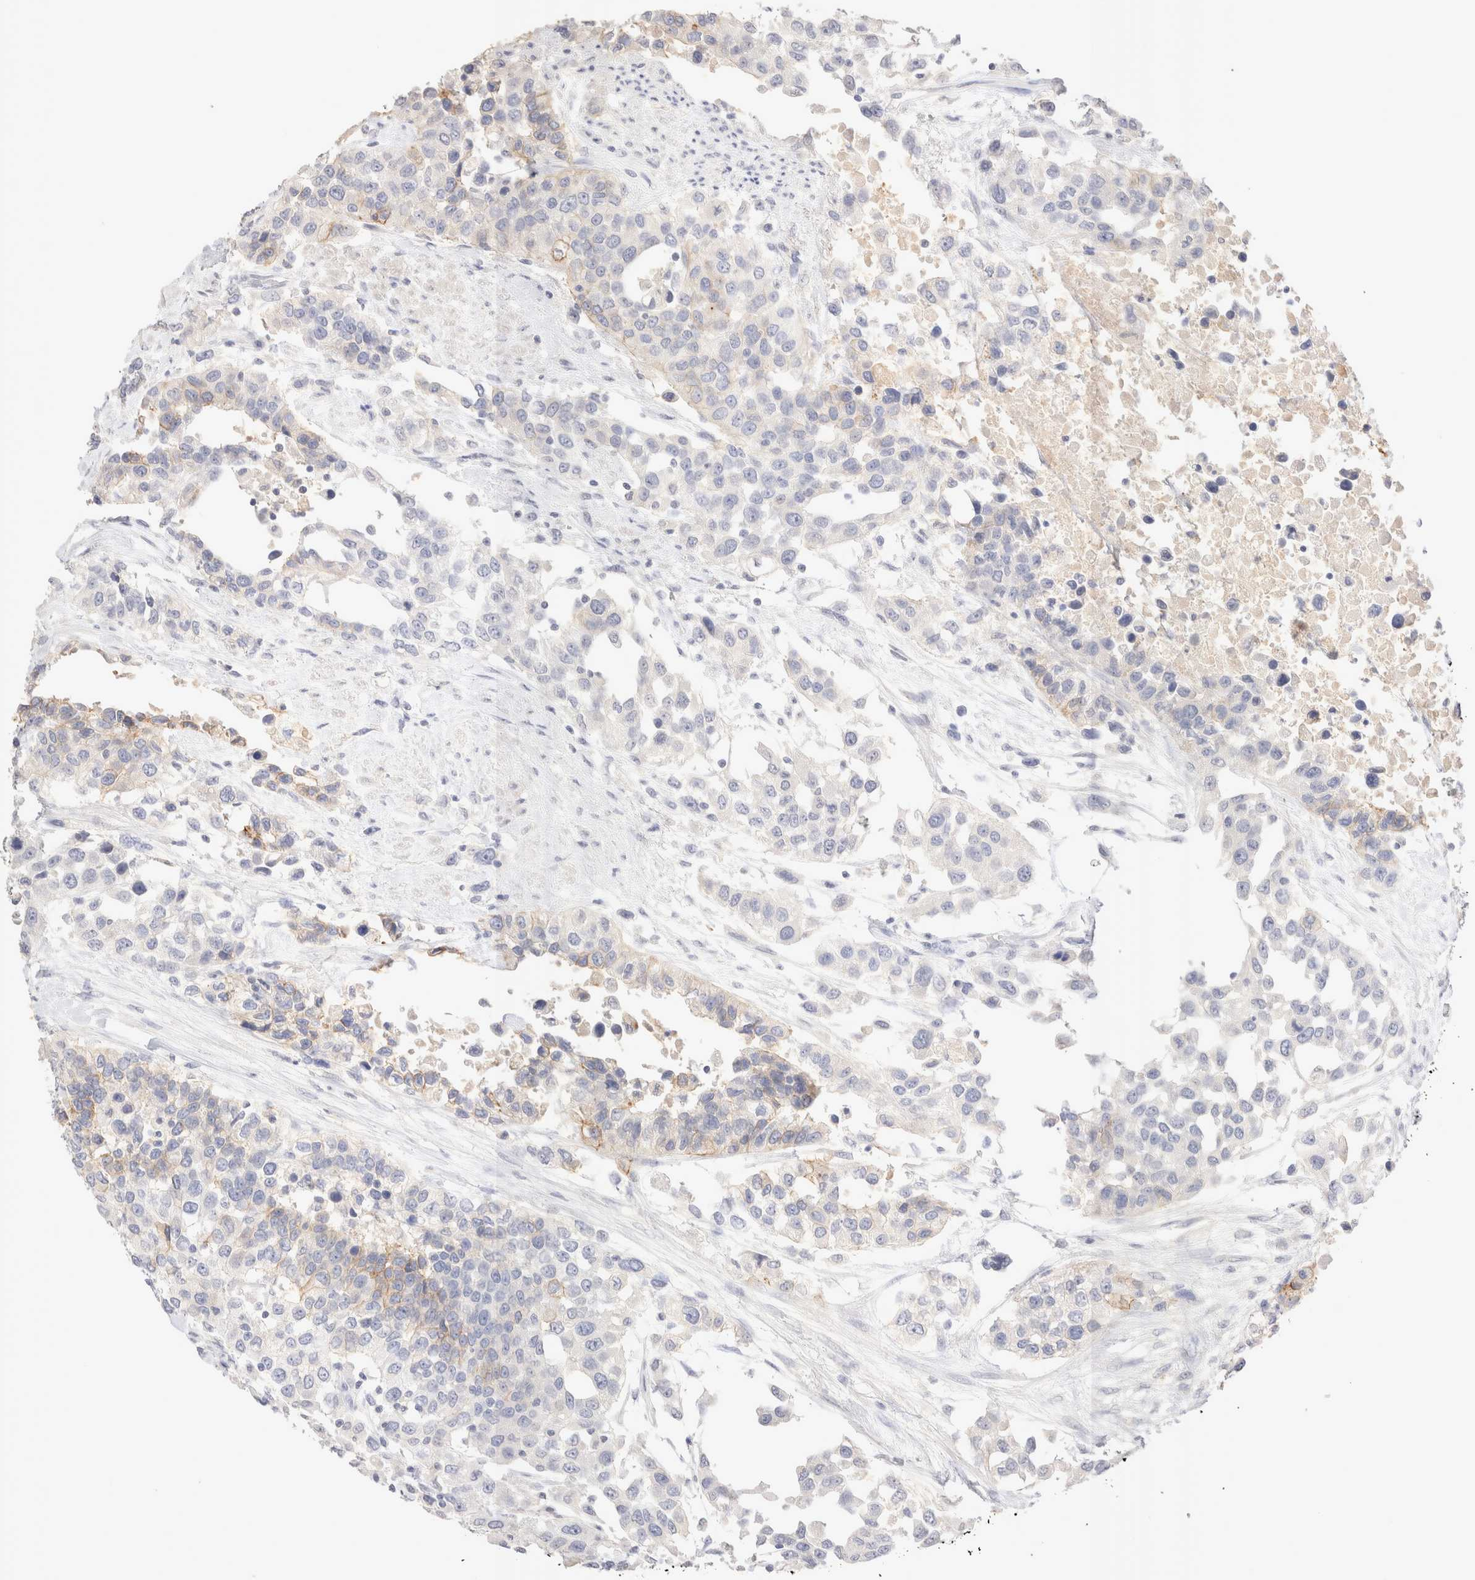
{"staining": {"intensity": "weak", "quantity": "25%-75%", "location": "cytoplasmic/membranous"}, "tissue": "urothelial cancer", "cell_type": "Tumor cells", "image_type": "cancer", "snomed": [{"axis": "morphology", "description": "Urothelial carcinoma, High grade"}, {"axis": "topography", "description": "Urinary bladder"}], "caption": "Immunohistochemical staining of human urothelial cancer shows low levels of weak cytoplasmic/membranous protein expression in about 25%-75% of tumor cells.", "gene": "EPCAM", "patient": {"sex": "female", "age": 80}}